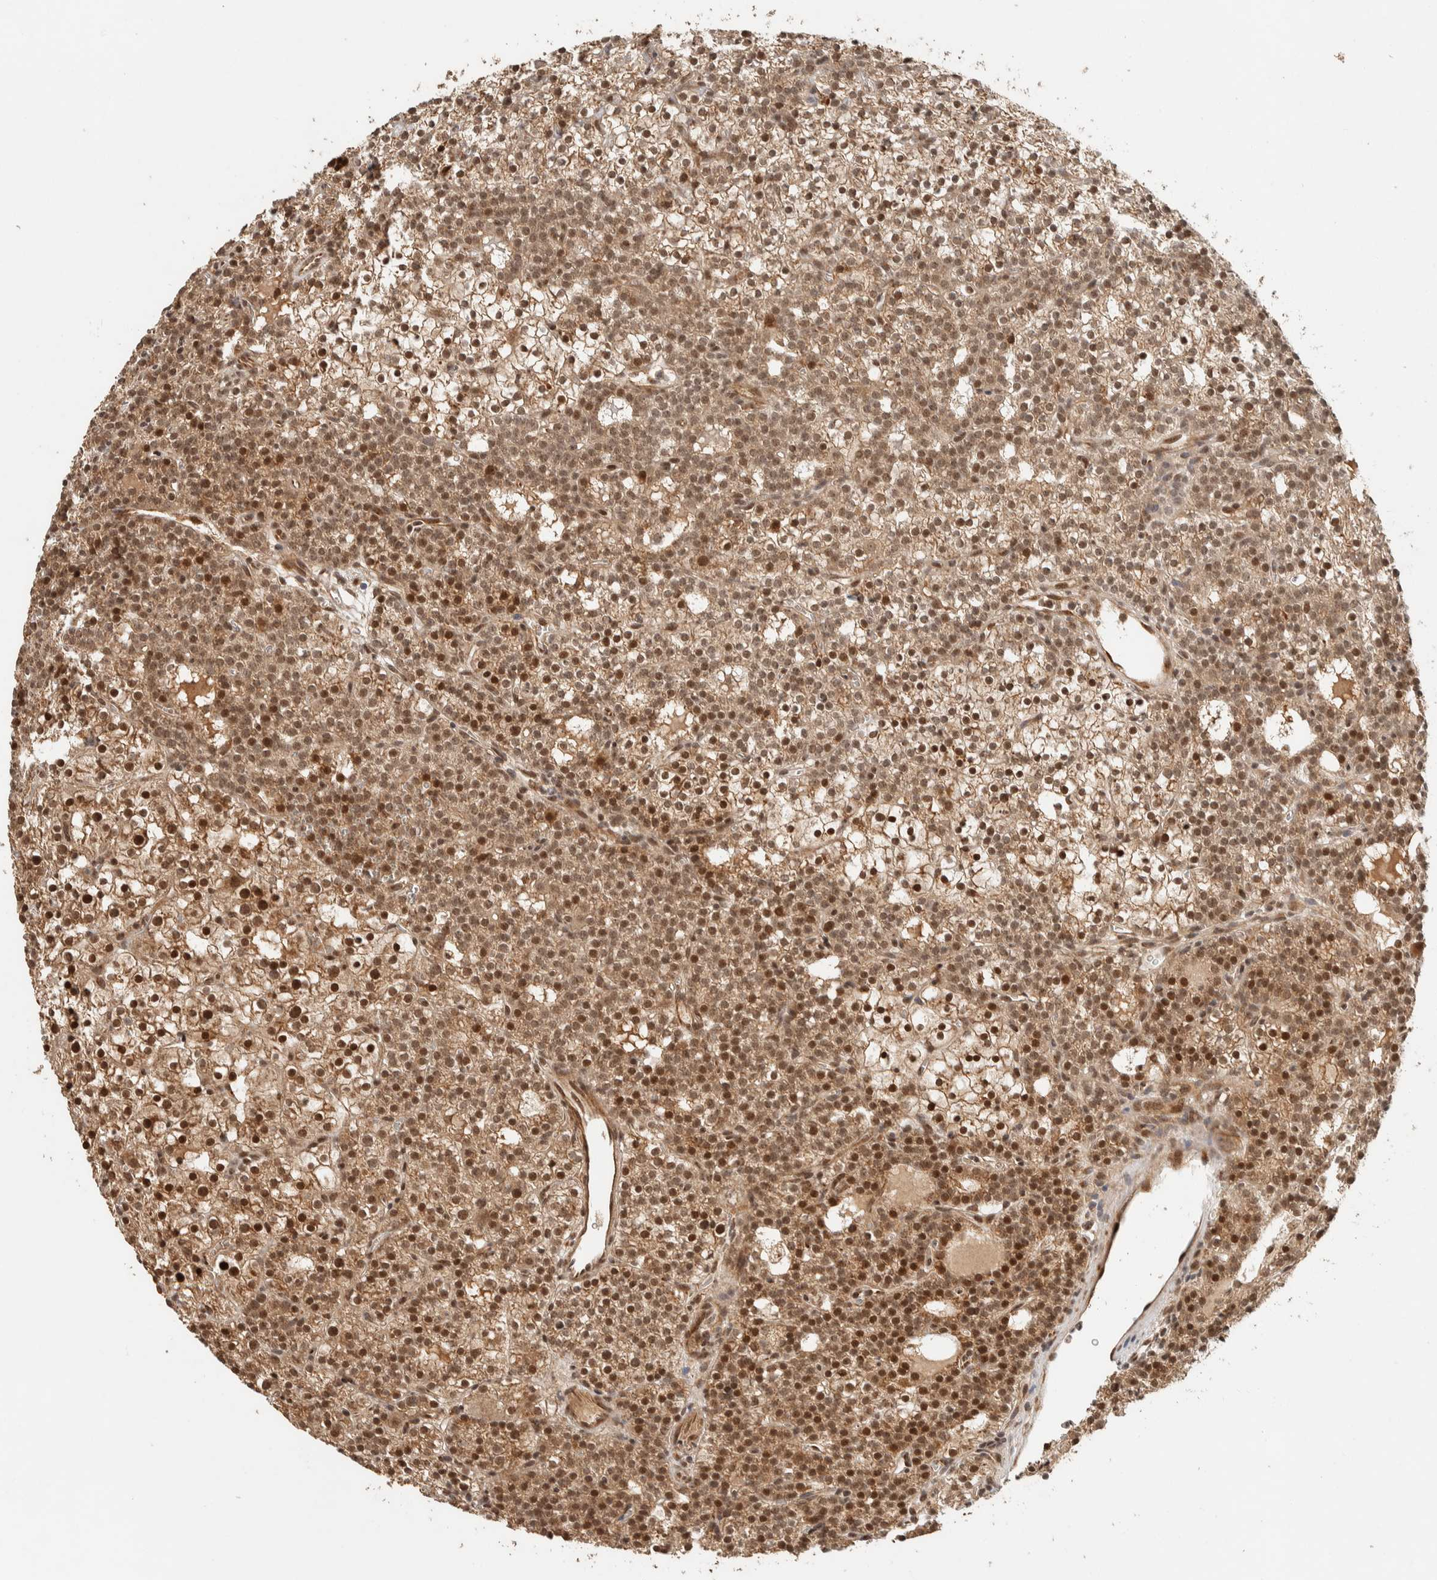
{"staining": {"intensity": "moderate", "quantity": ">75%", "location": "cytoplasmic/membranous,nuclear"}, "tissue": "parathyroid gland", "cell_type": "Glandular cells", "image_type": "normal", "snomed": [{"axis": "morphology", "description": "Normal tissue, NOS"}, {"axis": "morphology", "description": "Adenoma, NOS"}, {"axis": "topography", "description": "Parathyroid gland"}], "caption": "Immunohistochemical staining of unremarkable parathyroid gland exhibits moderate cytoplasmic/membranous,nuclear protein positivity in approximately >75% of glandular cells.", "gene": "ZBTB2", "patient": {"sex": "female", "age": 74}}